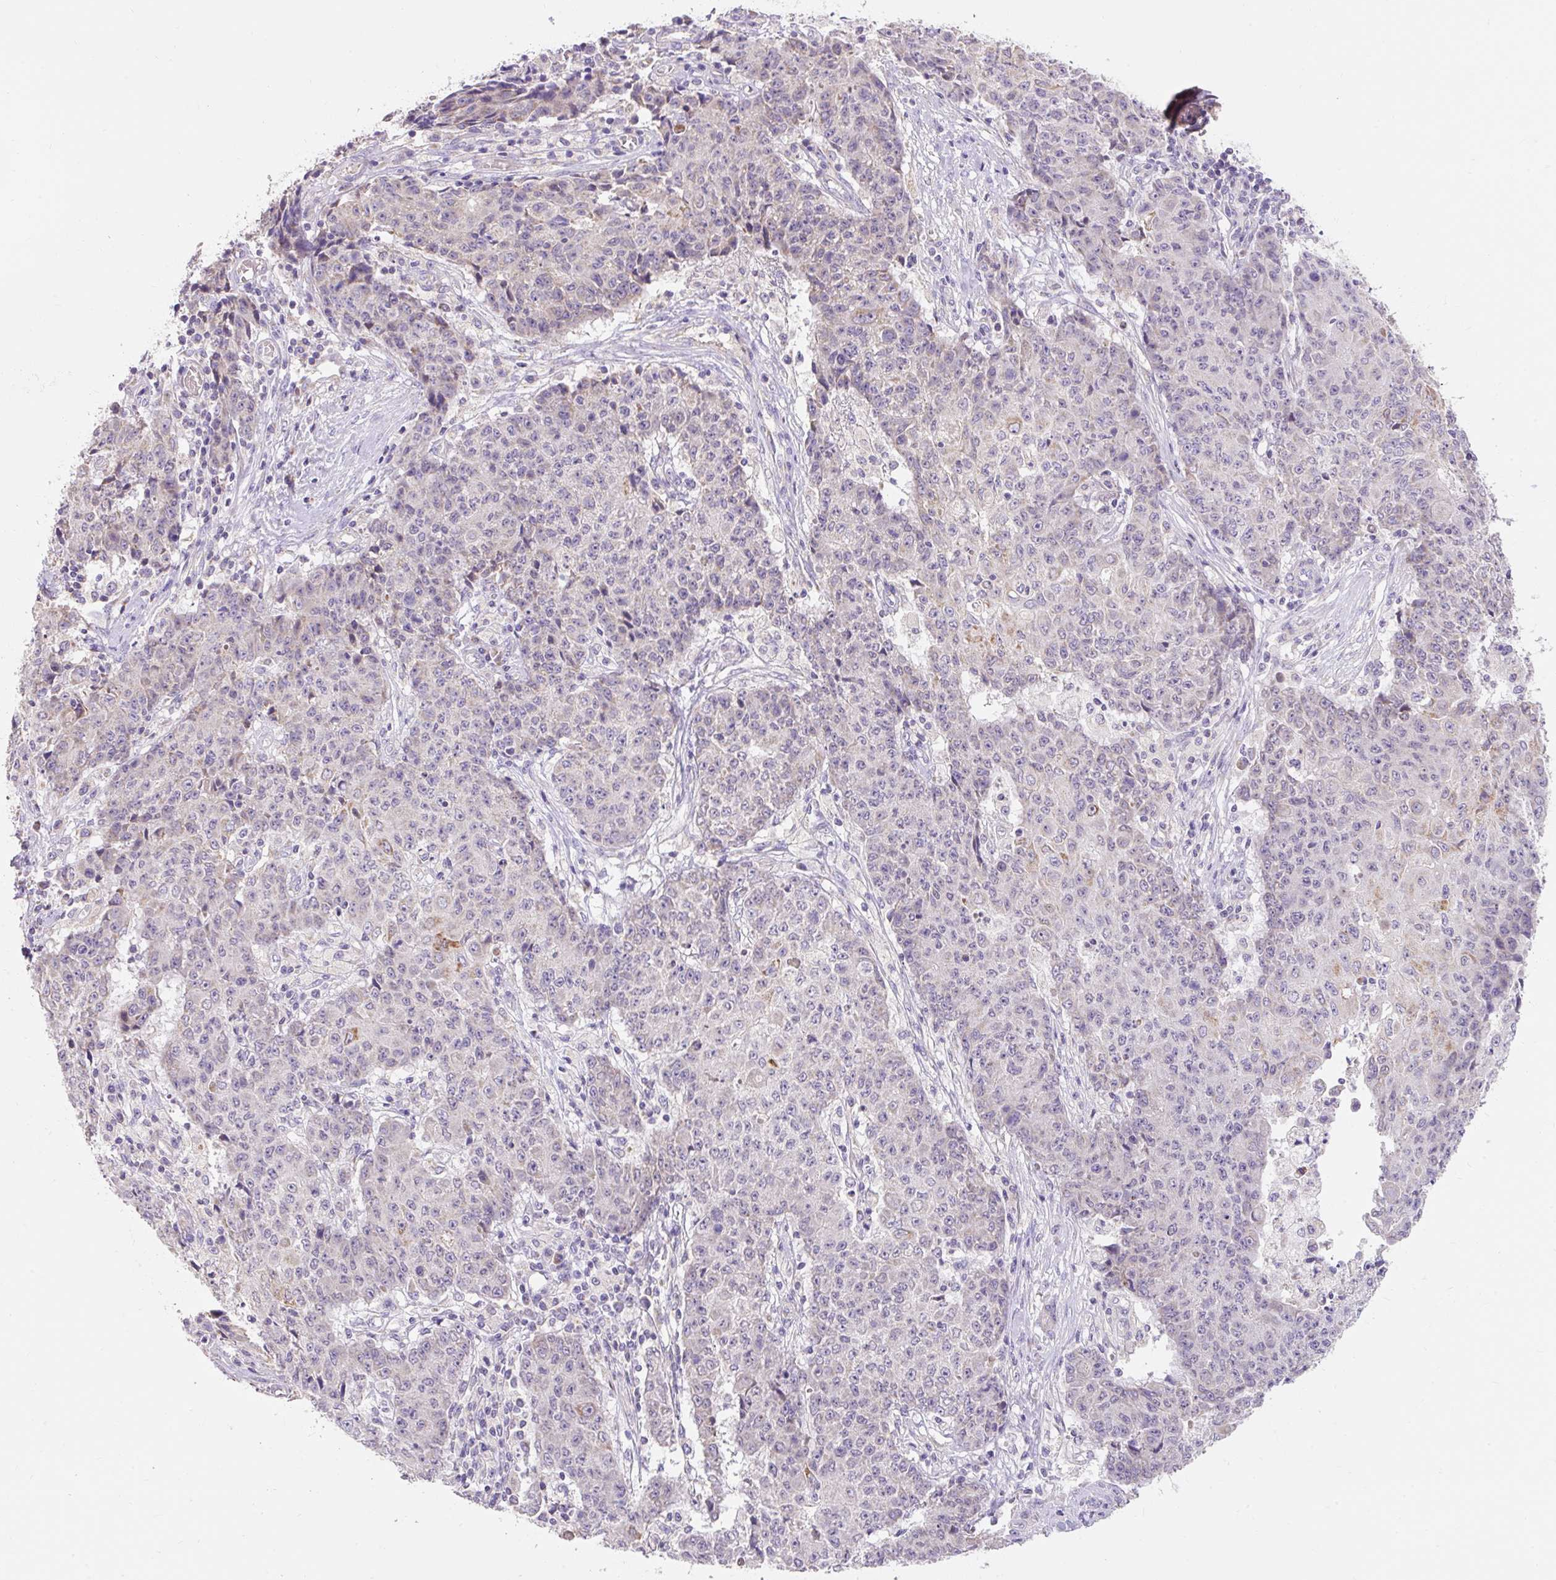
{"staining": {"intensity": "moderate", "quantity": "<25%", "location": "cytoplasmic/membranous"}, "tissue": "ovarian cancer", "cell_type": "Tumor cells", "image_type": "cancer", "snomed": [{"axis": "morphology", "description": "Carcinoma, endometroid"}, {"axis": "topography", "description": "Ovary"}], "caption": "The immunohistochemical stain shows moderate cytoplasmic/membranous positivity in tumor cells of ovarian cancer tissue. (IHC, brightfield microscopy, high magnification).", "gene": "PMAIP1", "patient": {"sex": "female", "age": 42}}